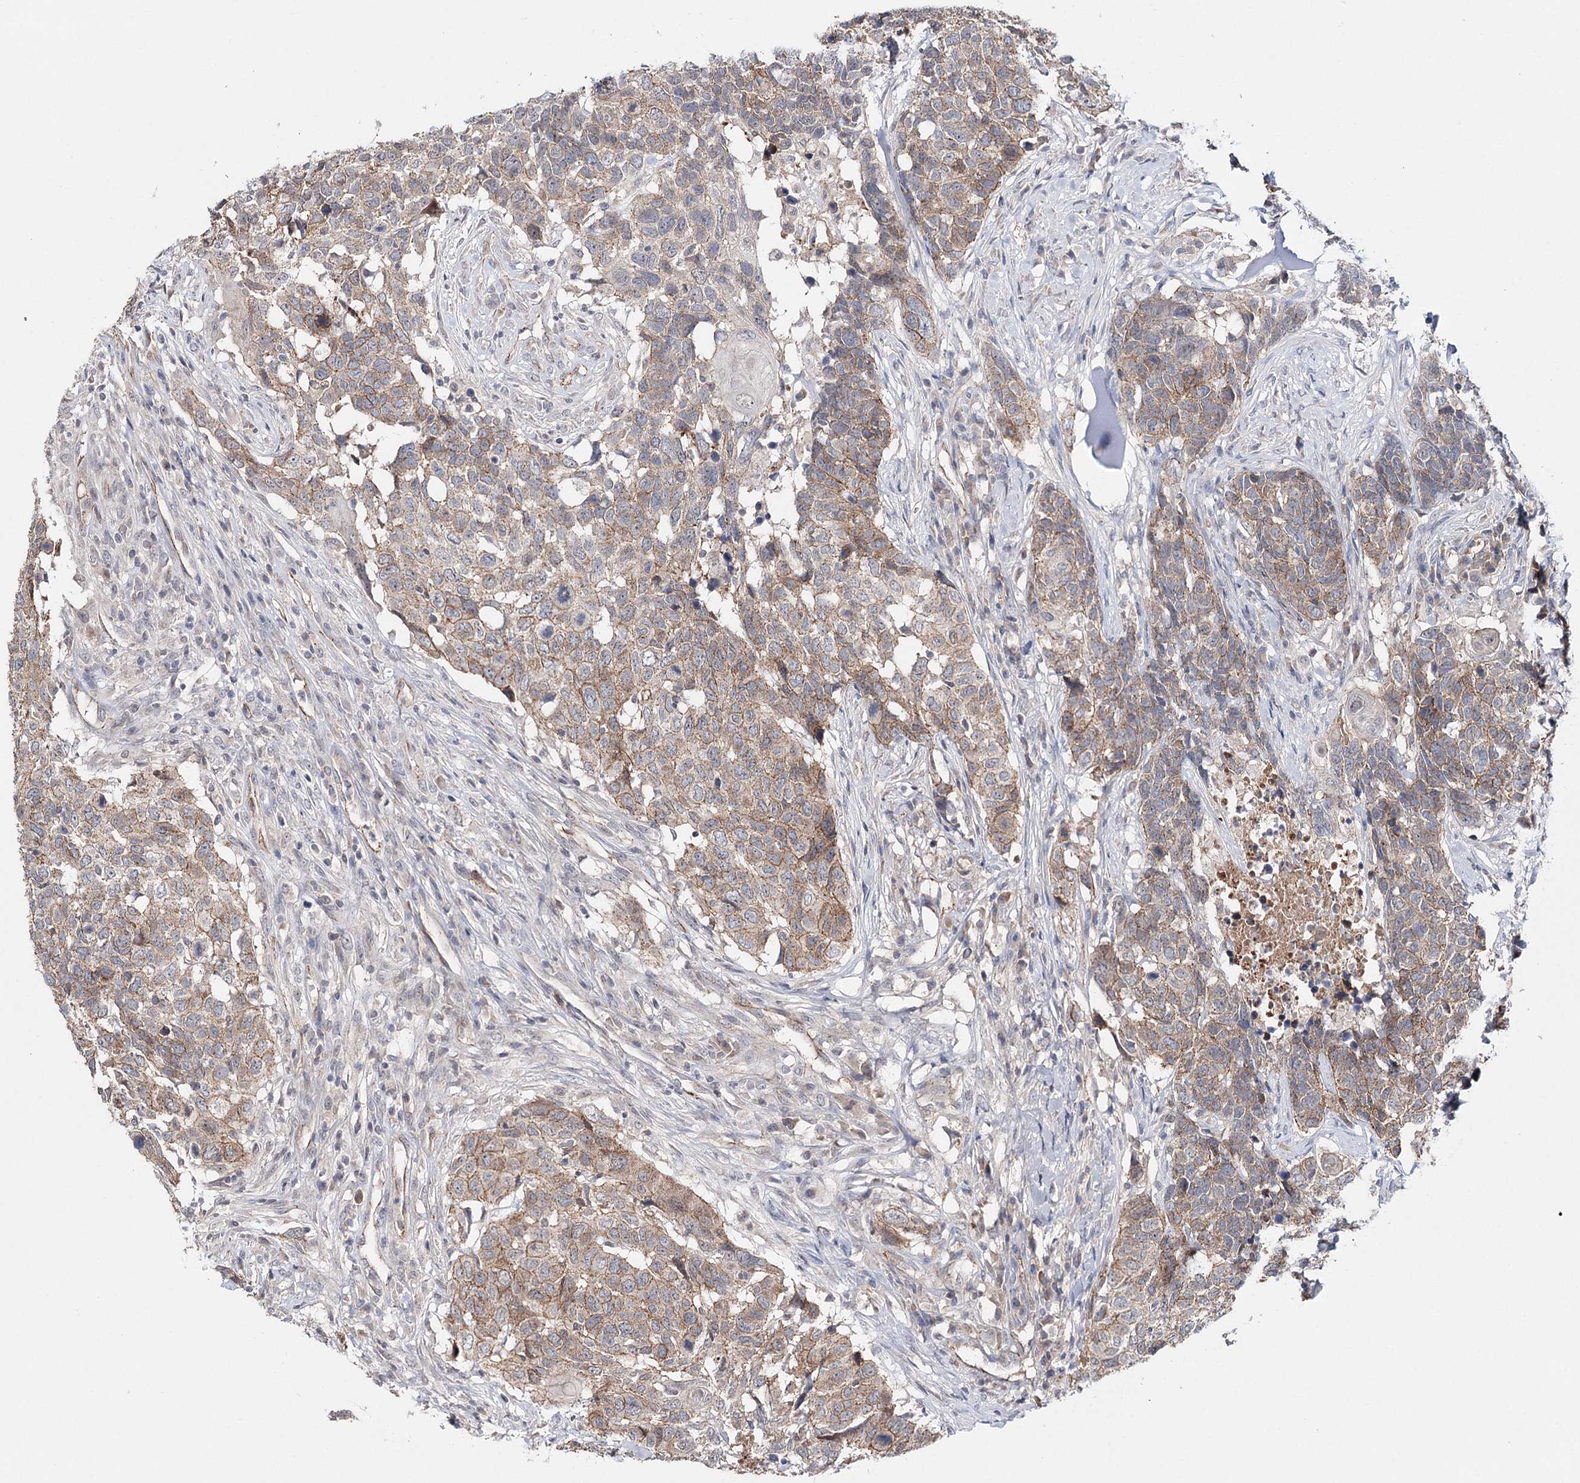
{"staining": {"intensity": "weak", "quantity": ">75%", "location": "cytoplasmic/membranous"}, "tissue": "head and neck cancer", "cell_type": "Tumor cells", "image_type": "cancer", "snomed": [{"axis": "morphology", "description": "Squamous cell carcinoma, NOS"}, {"axis": "topography", "description": "Head-Neck"}], "caption": "Immunohistochemistry photomicrograph of neoplastic tissue: human head and neck cancer stained using immunohistochemistry (IHC) reveals low levels of weak protein expression localized specifically in the cytoplasmic/membranous of tumor cells, appearing as a cytoplasmic/membranous brown color.", "gene": "PKP4", "patient": {"sex": "male", "age": 66}}